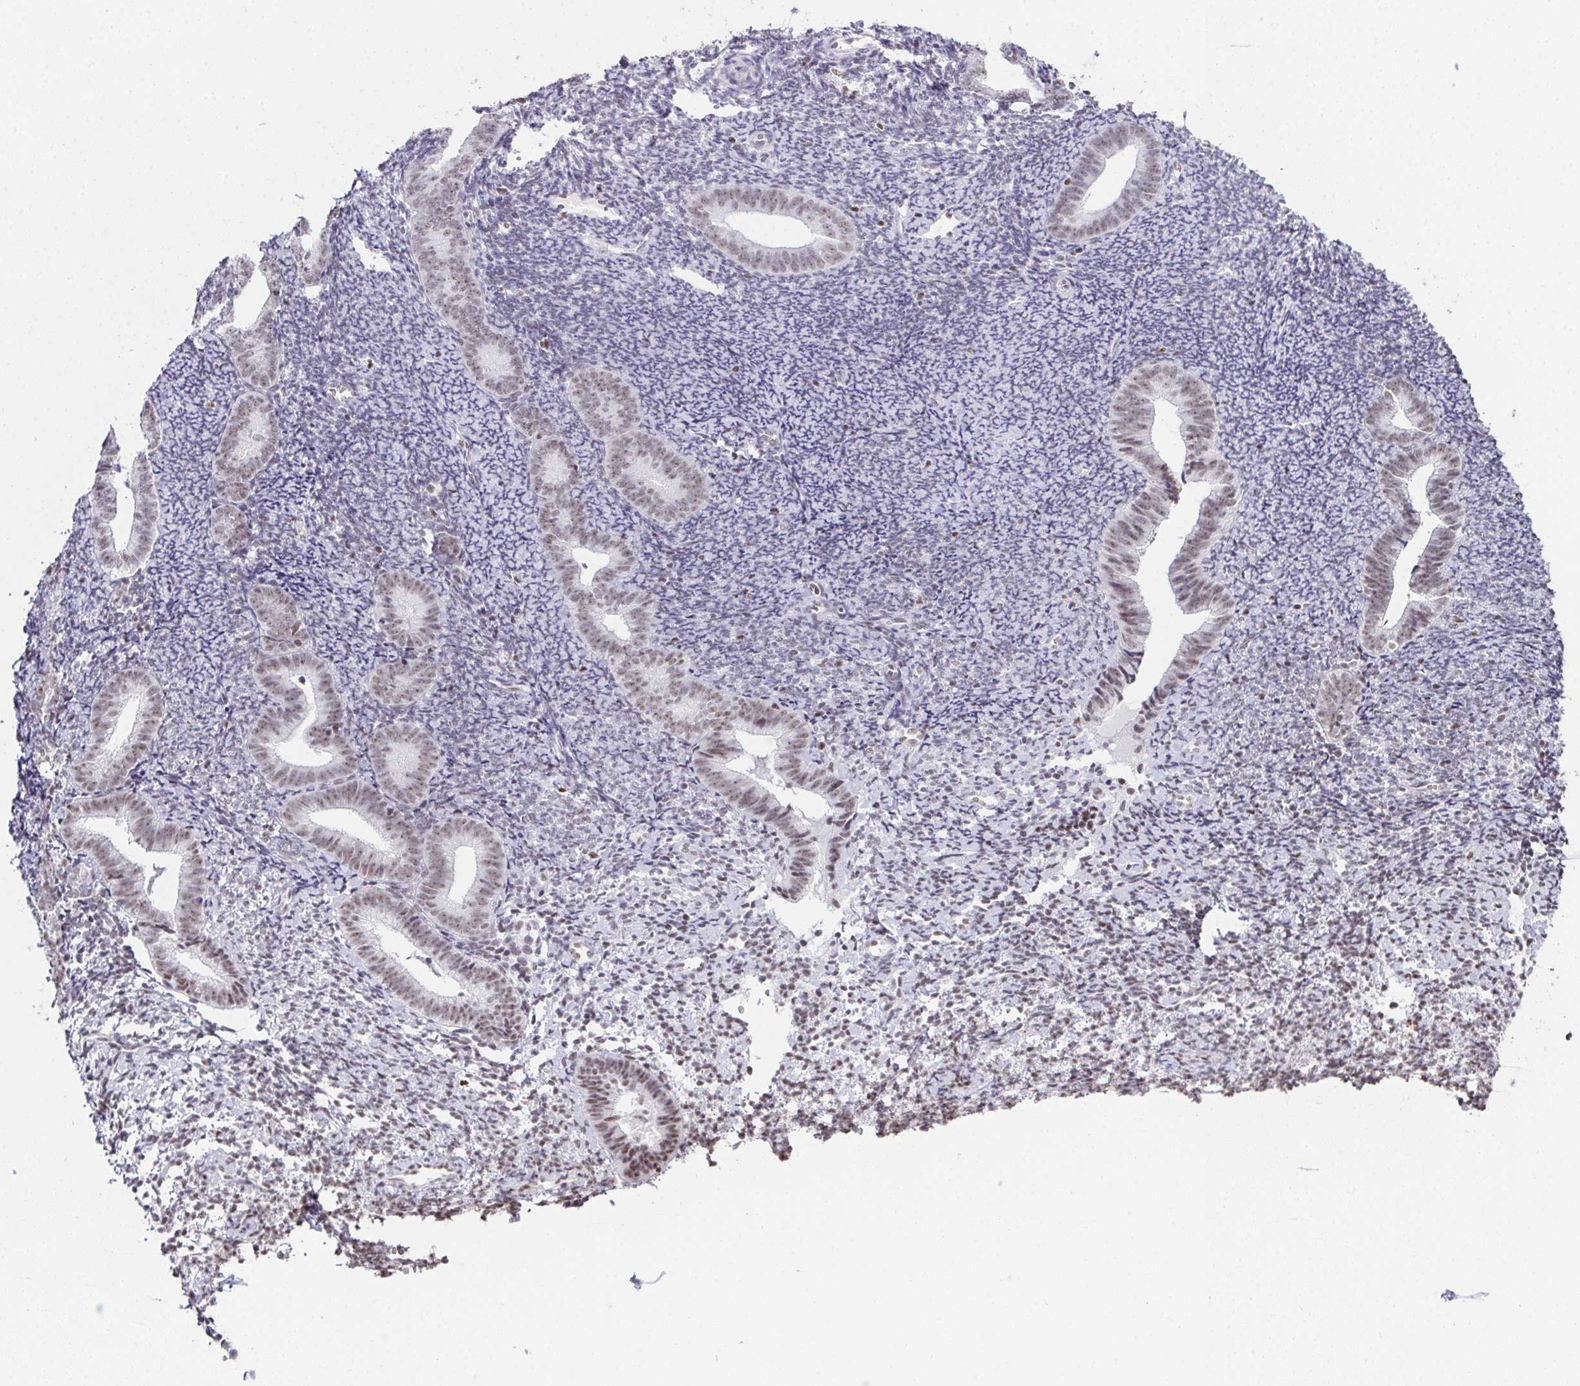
{"staining": {"intensity": "negative", "quantity": "none", "location": "none"}, "tissue": "endometrium", "cell_type": "Cells in endometrial stroma", "image_type": "normal", "snomed": [{"axis": "morphology", "description": "Normal tissue, NOS"}, {"axis": "topography", "description": "Endometrium"}], "caption": "Protein analysis of benign endometrium exhibits no significant expression in cells in endometrial stroma. (DAB IHC, high magnification).", "gene": "ZNF800", "patient": {"sex": "female", "age": 39}}